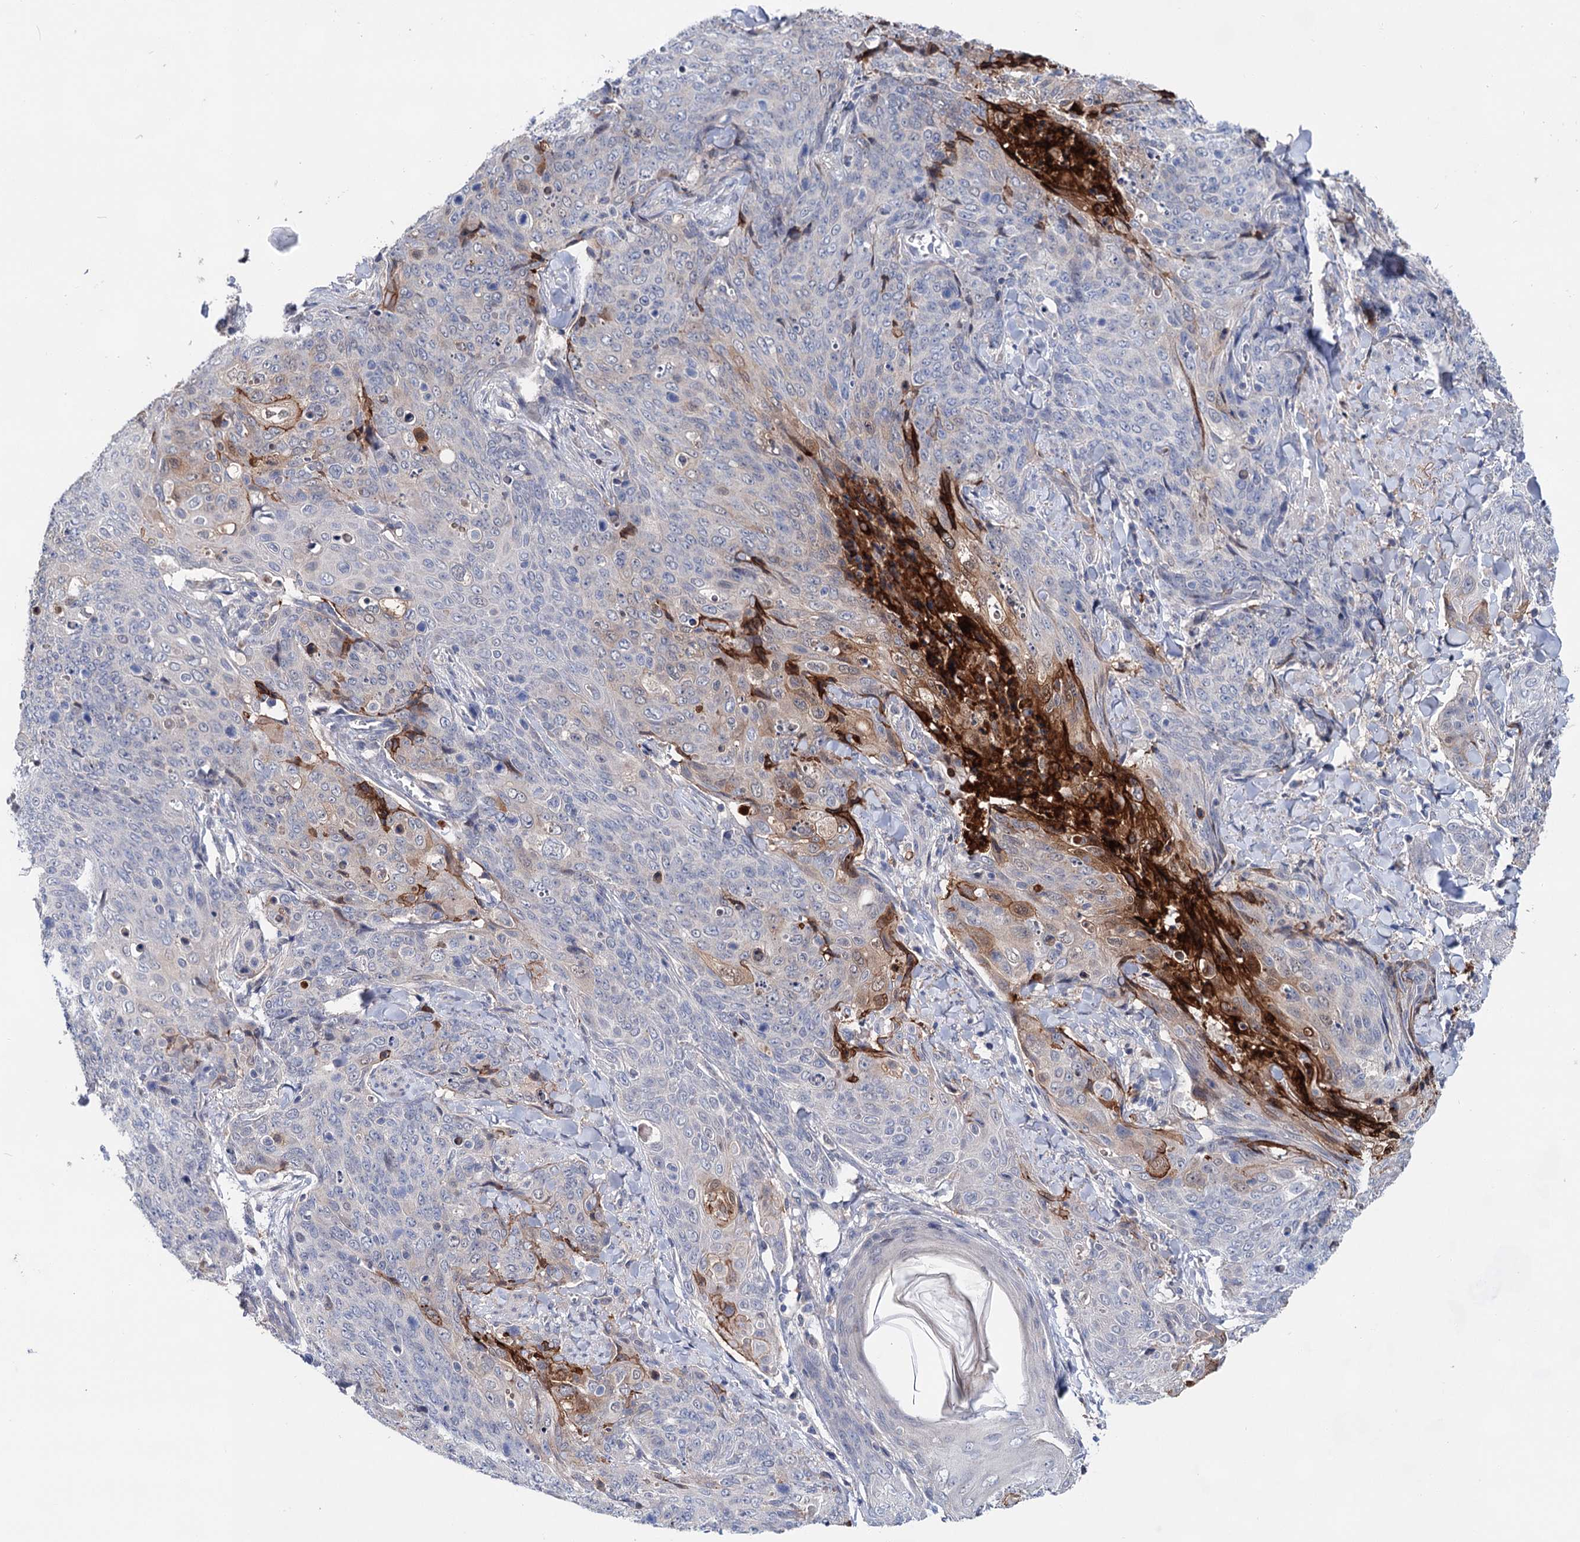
{"staining": {"intensity": "moderate", "quantity": "<25%", "location": "cytoplasmic/membranous"}, "tissue": "skin cancer", "cell_type": "Tumor cells", "image_type": "cancer", "snomed": [{"axis": "morphology", "description": "Squamous cell carcinoma, NOS"}, {"axis": "topography", "description": "Skin"}, {"axis": "topography", "description": "Vulva"}], "caption": "Skin cancer (squamous cell carcinoma) tissue demonstrates moderate cytoplasmic/membranous positivity in about <25% of tumor cells", "gene": "MORN3", "patient": {"sex": "female", "age": 85}}